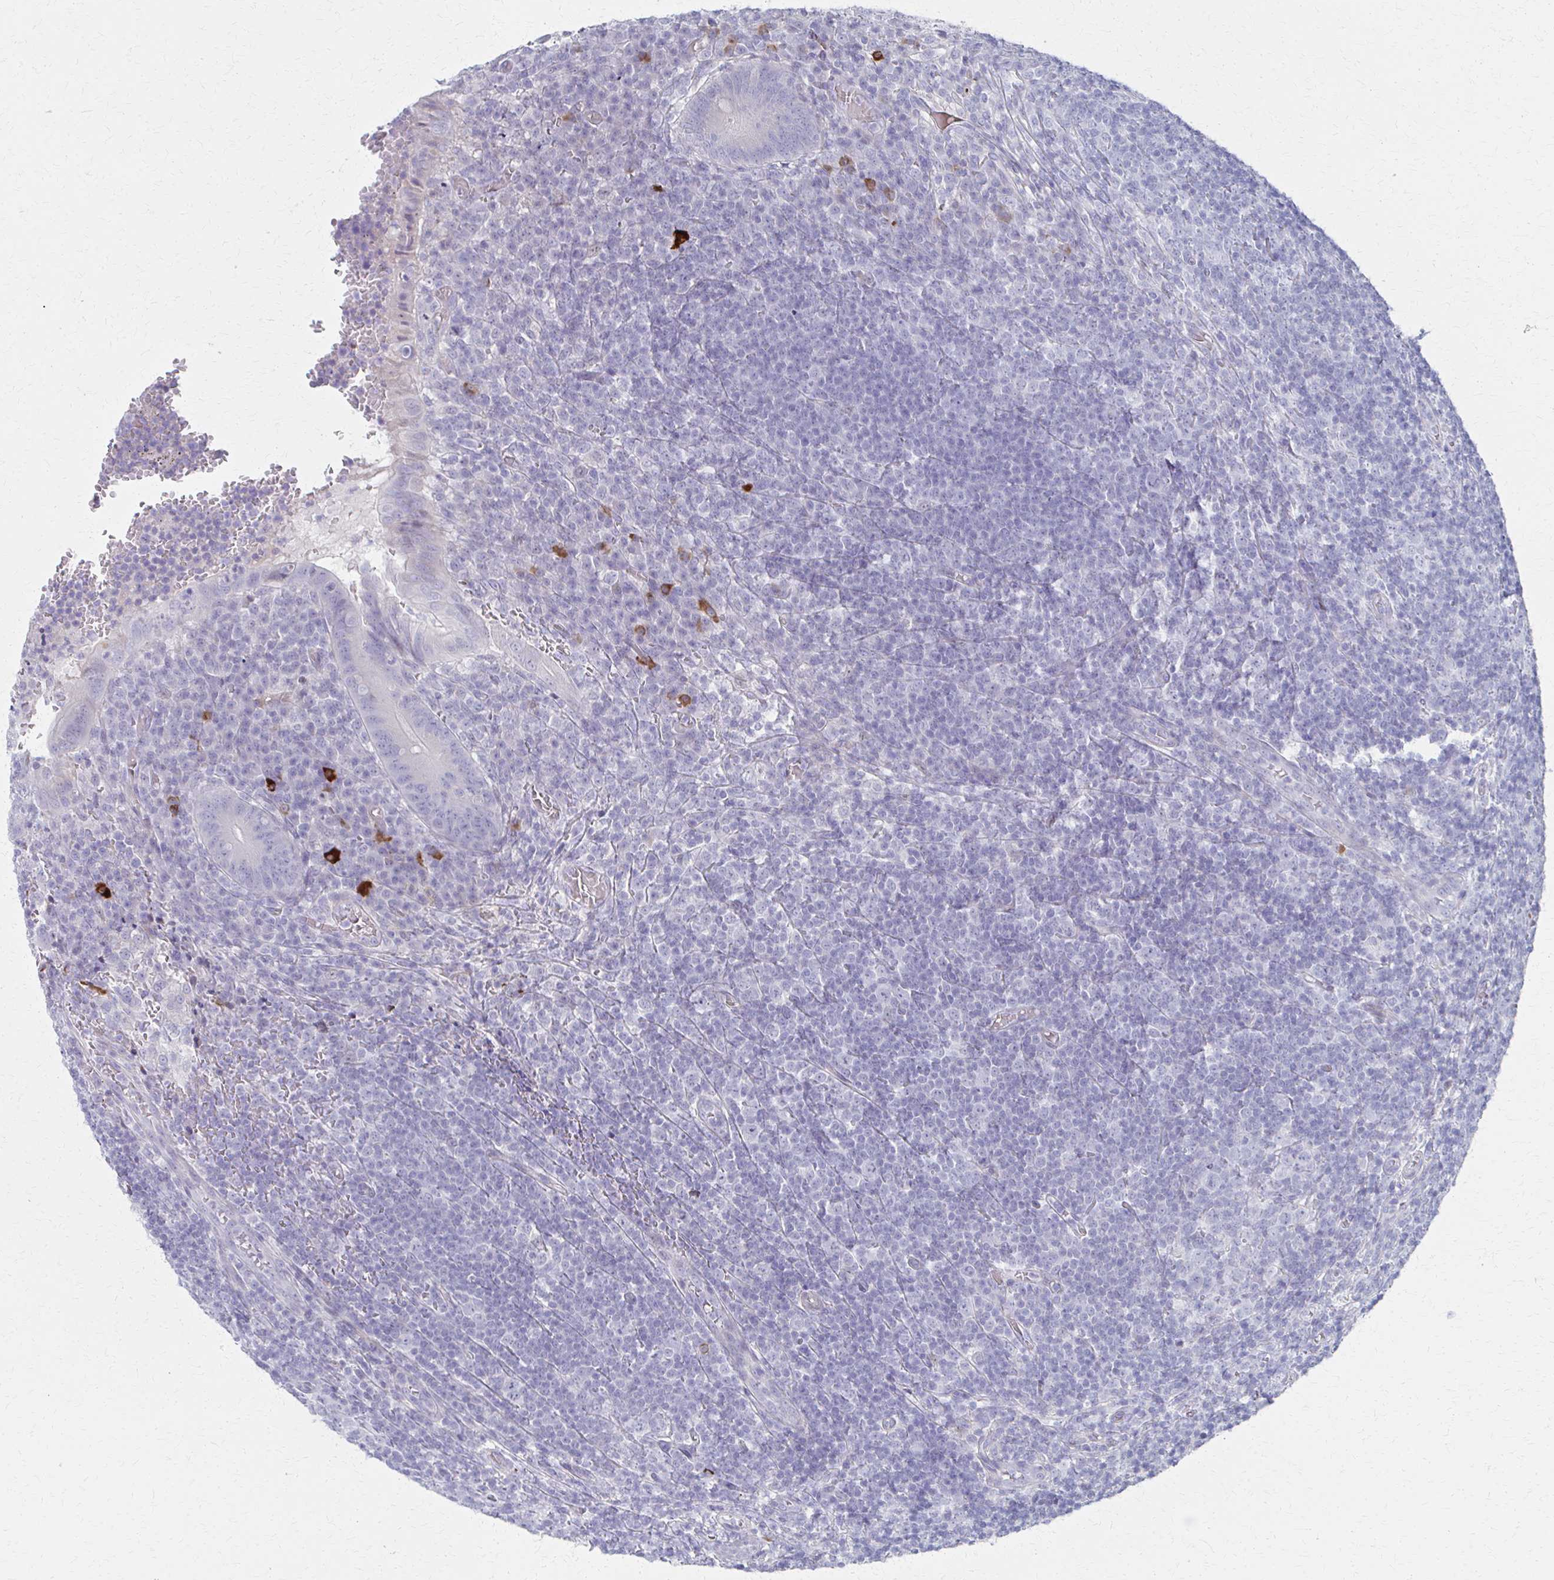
{"staining": {"intensity": "negative", "quantity": "none", "location": "none"}, "tissue": "appendix", "cell_type": "Glandular cells", "image_type": "normal", "snomed": [{"axis": "morphology", "description": "Normal tissue, NOS"}, {"axis": "topography", "description": "Appendix"}], "caption": "Glandular cells are negative for brown protein staining in unremarkable appendix. Nuclei are stained in blue.", "gene": "MS4A2", "patient": {"sex": "male", "age": 18}}